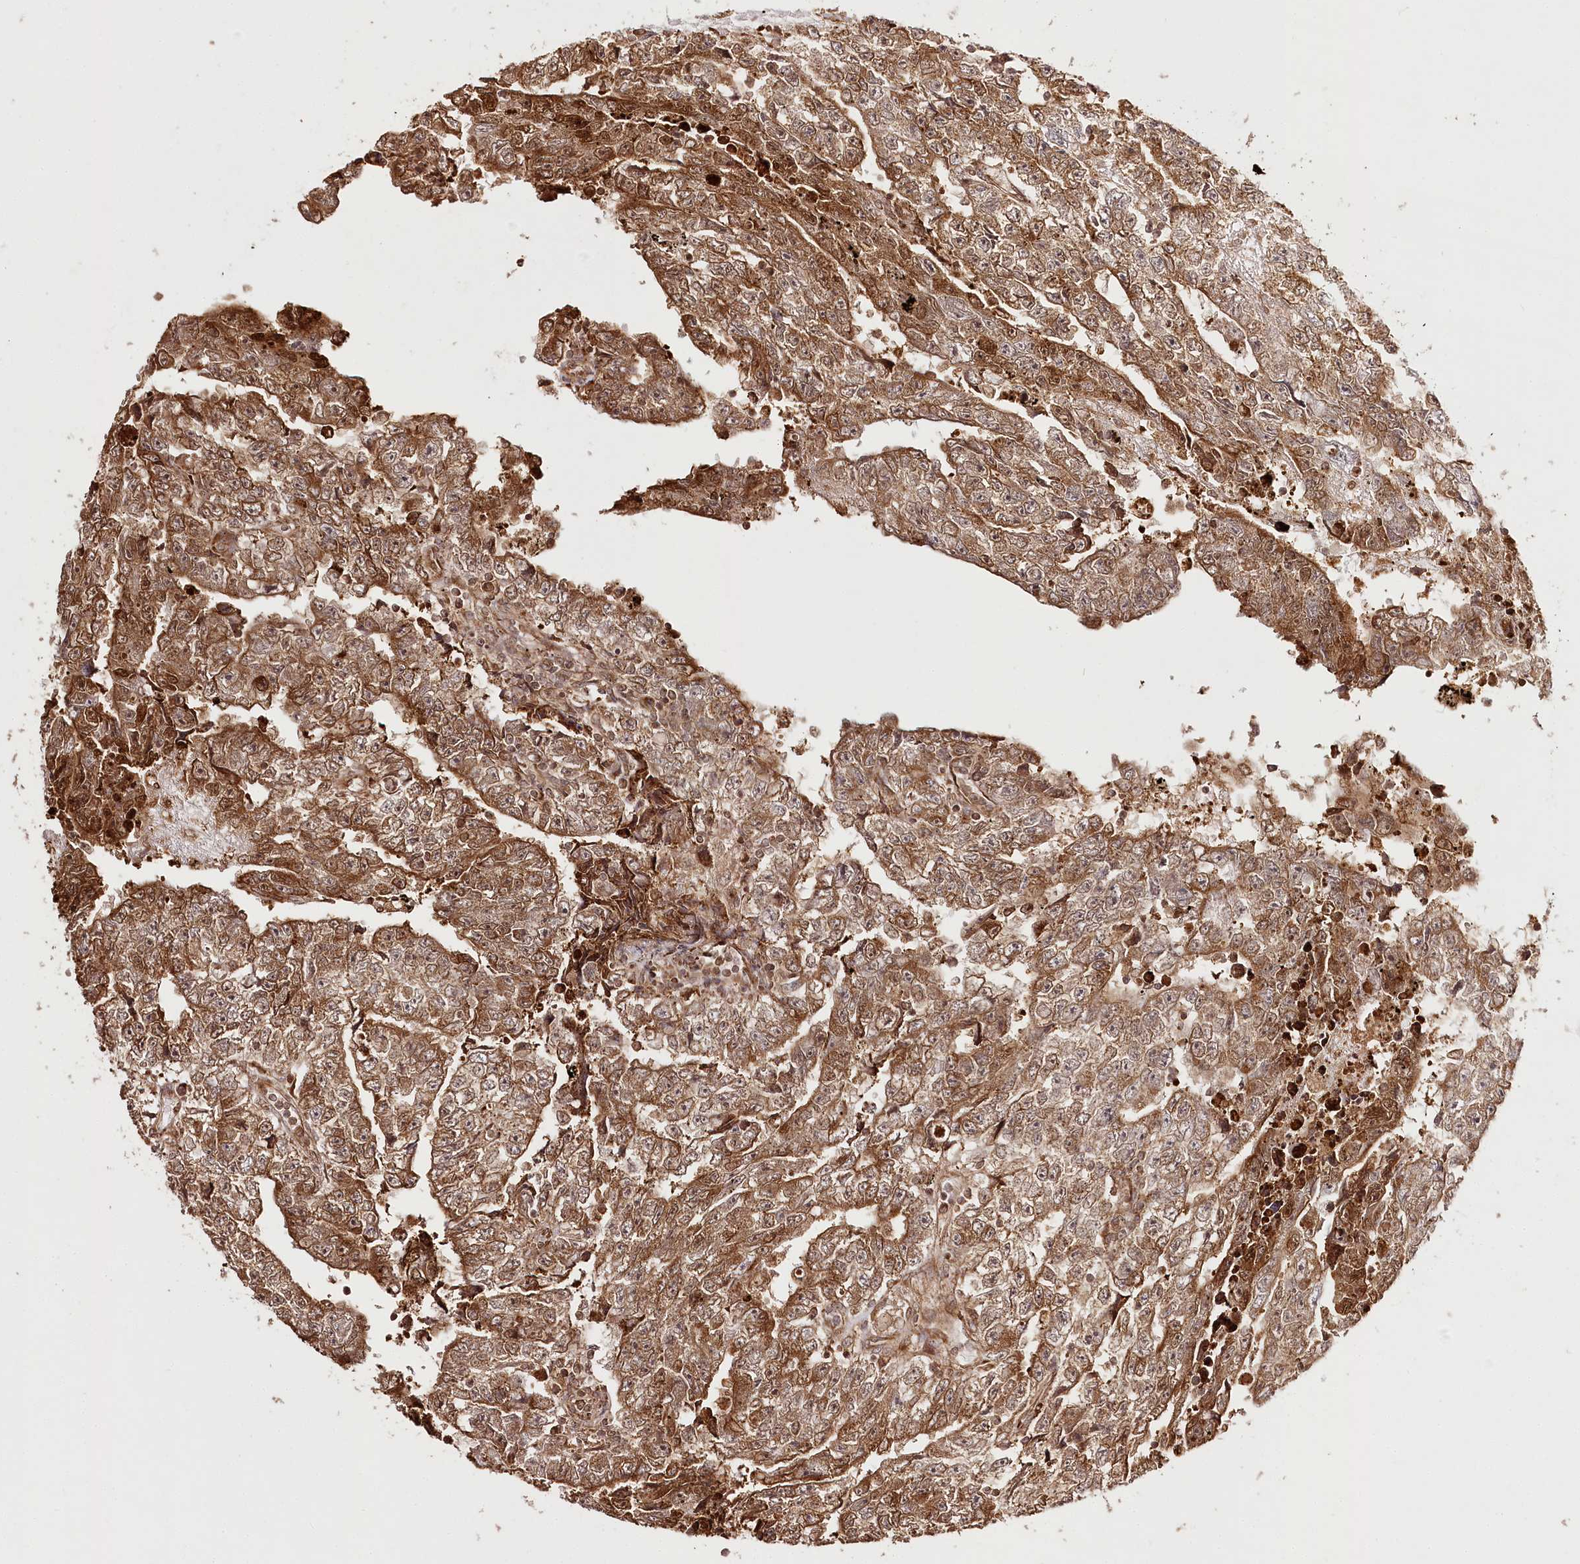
{"staining": {"intensity": "strong", "quantity": ">75%", "location": "cytoplasmic/membranous,nuclear"}, "tissue": "testis cancer", "cell_type": "Tumor cells", "image_type": "cancer", "snomed": [{"axis": "morphology", "description": "Carcinoma, Embryonal, NOS"}, {"axis": "topography", "description": "Testis"}], "caption": "Human testis cancer (embryonal carcinoma) stained for a protein (brown) demonstrates strong cytoplasmic/membranous and nuclear positive staining in approximately >75% of tumor cells.", "gene": "ULK2", "patient": {"sex": "male", "age": 25}}